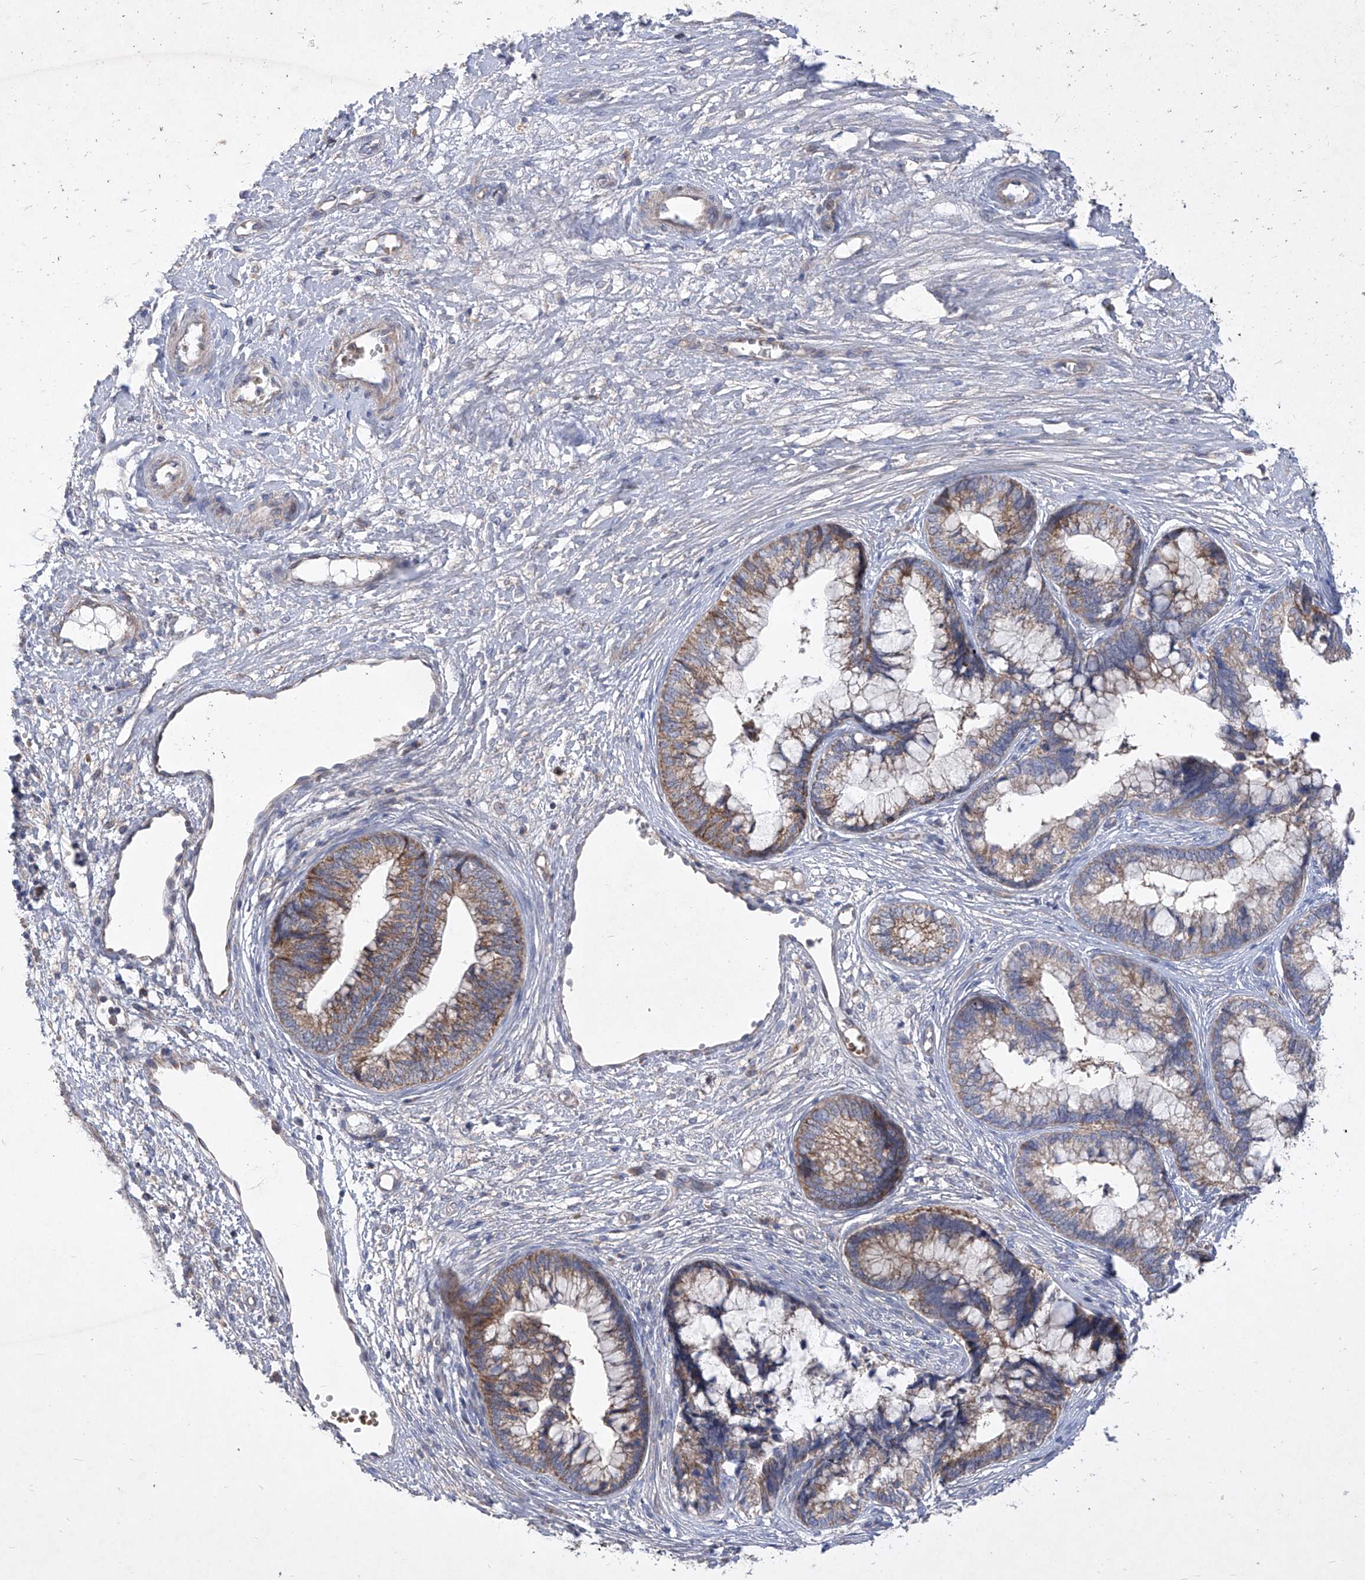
{"staining": {"intensity": "moderate", "quantity": "25%-75%", "location": "cytoplasmic/membranous"}, "tissue": "cervical cancer", "cell_type": "Tumor cells", "image_type": "cancer", "snomed": [{"axis": "morphology", "description": "Adenocarcinoma, NOS"}, {"axis": "topography", "description": "Cervix"}], "caption": "Cervical adenocarcinoma tissue demonstrates moderate cytoplasmic/membranous expression in about 25%-75% of tumor cells The staining was performed using DAB (3,3'-diaminobenzidine) to visualize the protein expression in brown, while the nuclei were stained in blue with hematoxylin (Magnification: 20x).", "gene": "COQ3", "patient": {"sex": "female", "age": 44}}